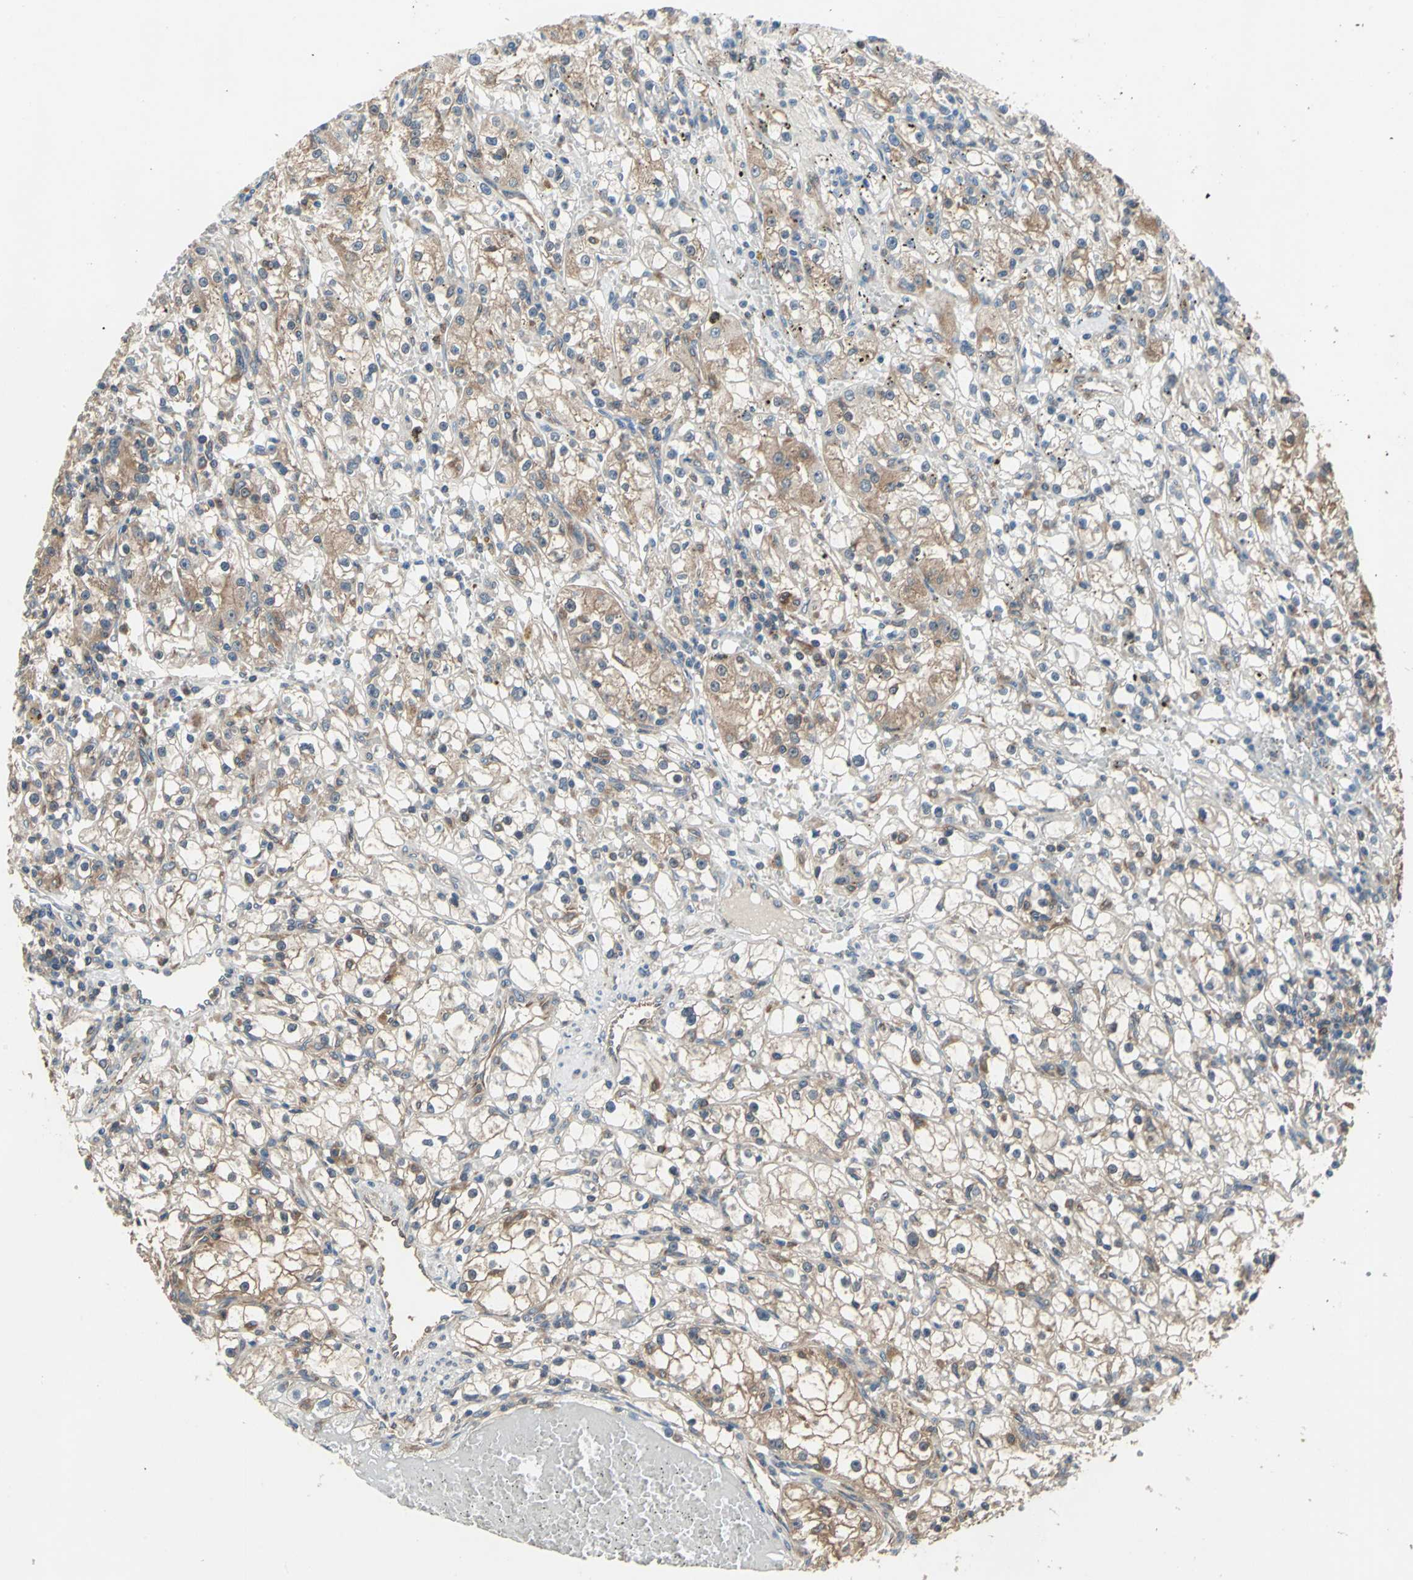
{"staining": {"intensity": "moderate", "quantity": "25%-75%", "location": "cytoplasmic/membranous"}, "tissue": "renal cancer", "cell_type": "Tumor cells", "image_type": "cancer", "snomed": [{"axis": "morphology", "description": "Adenocarcinoma, NOS"}, {"axis": "topography", "description": "Kidney"}], "caption": "Human renal cancer stained with a brown dye shows moderate cytoplasmic/membranous positive expression in about 25%-75% of tumor cells.", "gene": "CAPN1", "patient": {"sex": "male", "age": 56}}